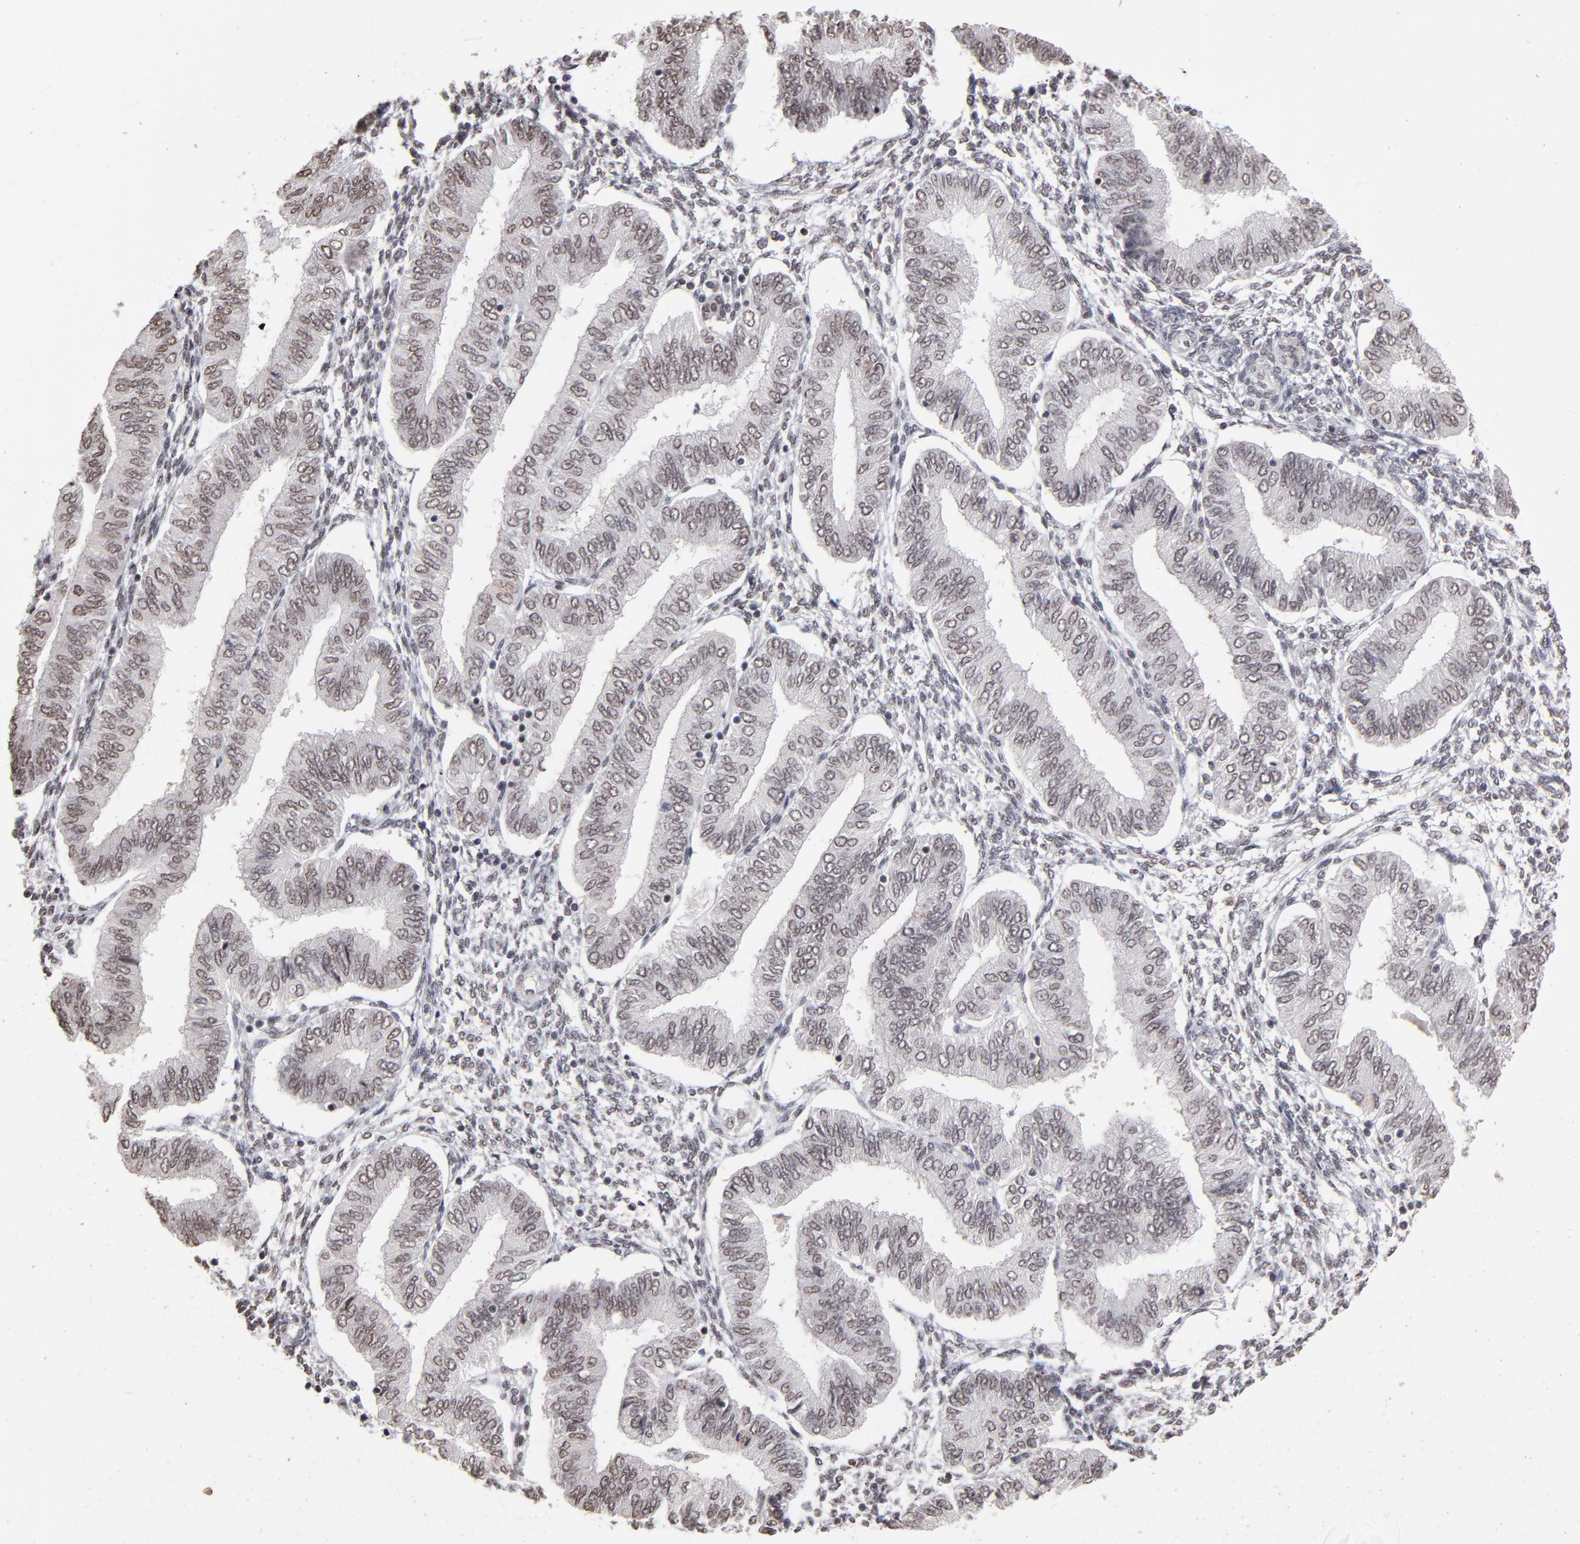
{"staining": {"intensity": "negative", "quantity": "none", "location": "none"}, "tissue": "endometrial cancer", "cell_type": "Tumor cells", "image_type": "cancer", "snomed": [{"axis": "morphology", "description": "Adenocarcinoma, NOS"}, {"axis": "topography", "description": "Endometrium"}], "caption": "High magnification brightfield microscopy of endometrial cancer stained with DAB (3,3'-diaminobenzidine) (brown) and counterstained with hematoxylin (blue): tumor cells show no significant expression.", "gene": "ZNF3", "patient": {"sex": "female", "age": 51}}